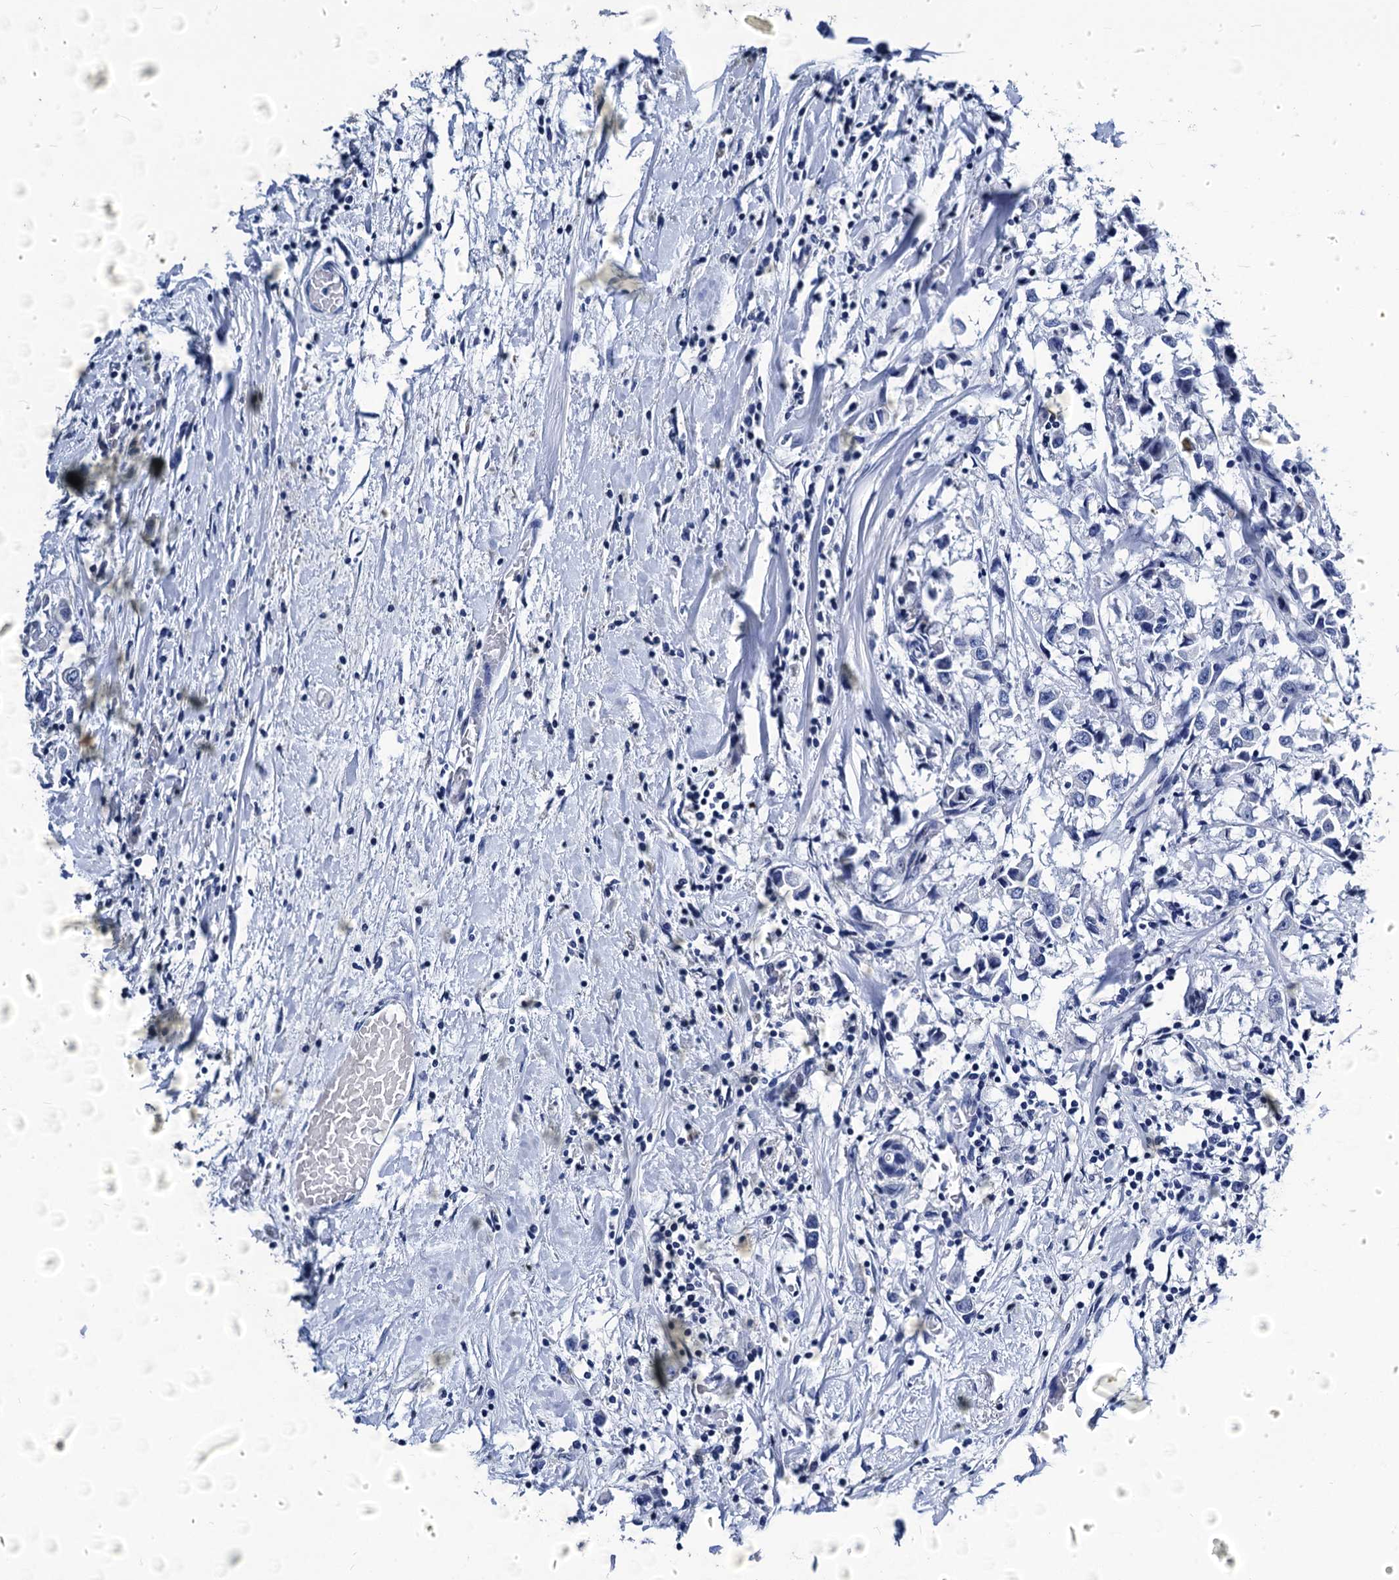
{"staining": {"intensity": "negative", "quantity": "none", "location": "none"}, "tissue": "breast cancer", "cell_type": "Tumor cells", "image_type": "cancer", "snomed": [{"axis": "morphology", "description": "Duct carcinoma"}, {"axis": "topography", "description": "Breast"}], "caption": "Immunohistochemistry micrograph of infiltrating ductal carcinoma (breast) stained for a protein (brown), which demonstrates no staining in tumor cells. (Stains: DAB immunohistochemistry with hematoxylin counter stain, Microscopy: brightfield microscopy at high magnification).", "gene": "LRRC30", "patient": {"sex": "female", "age": 61}}